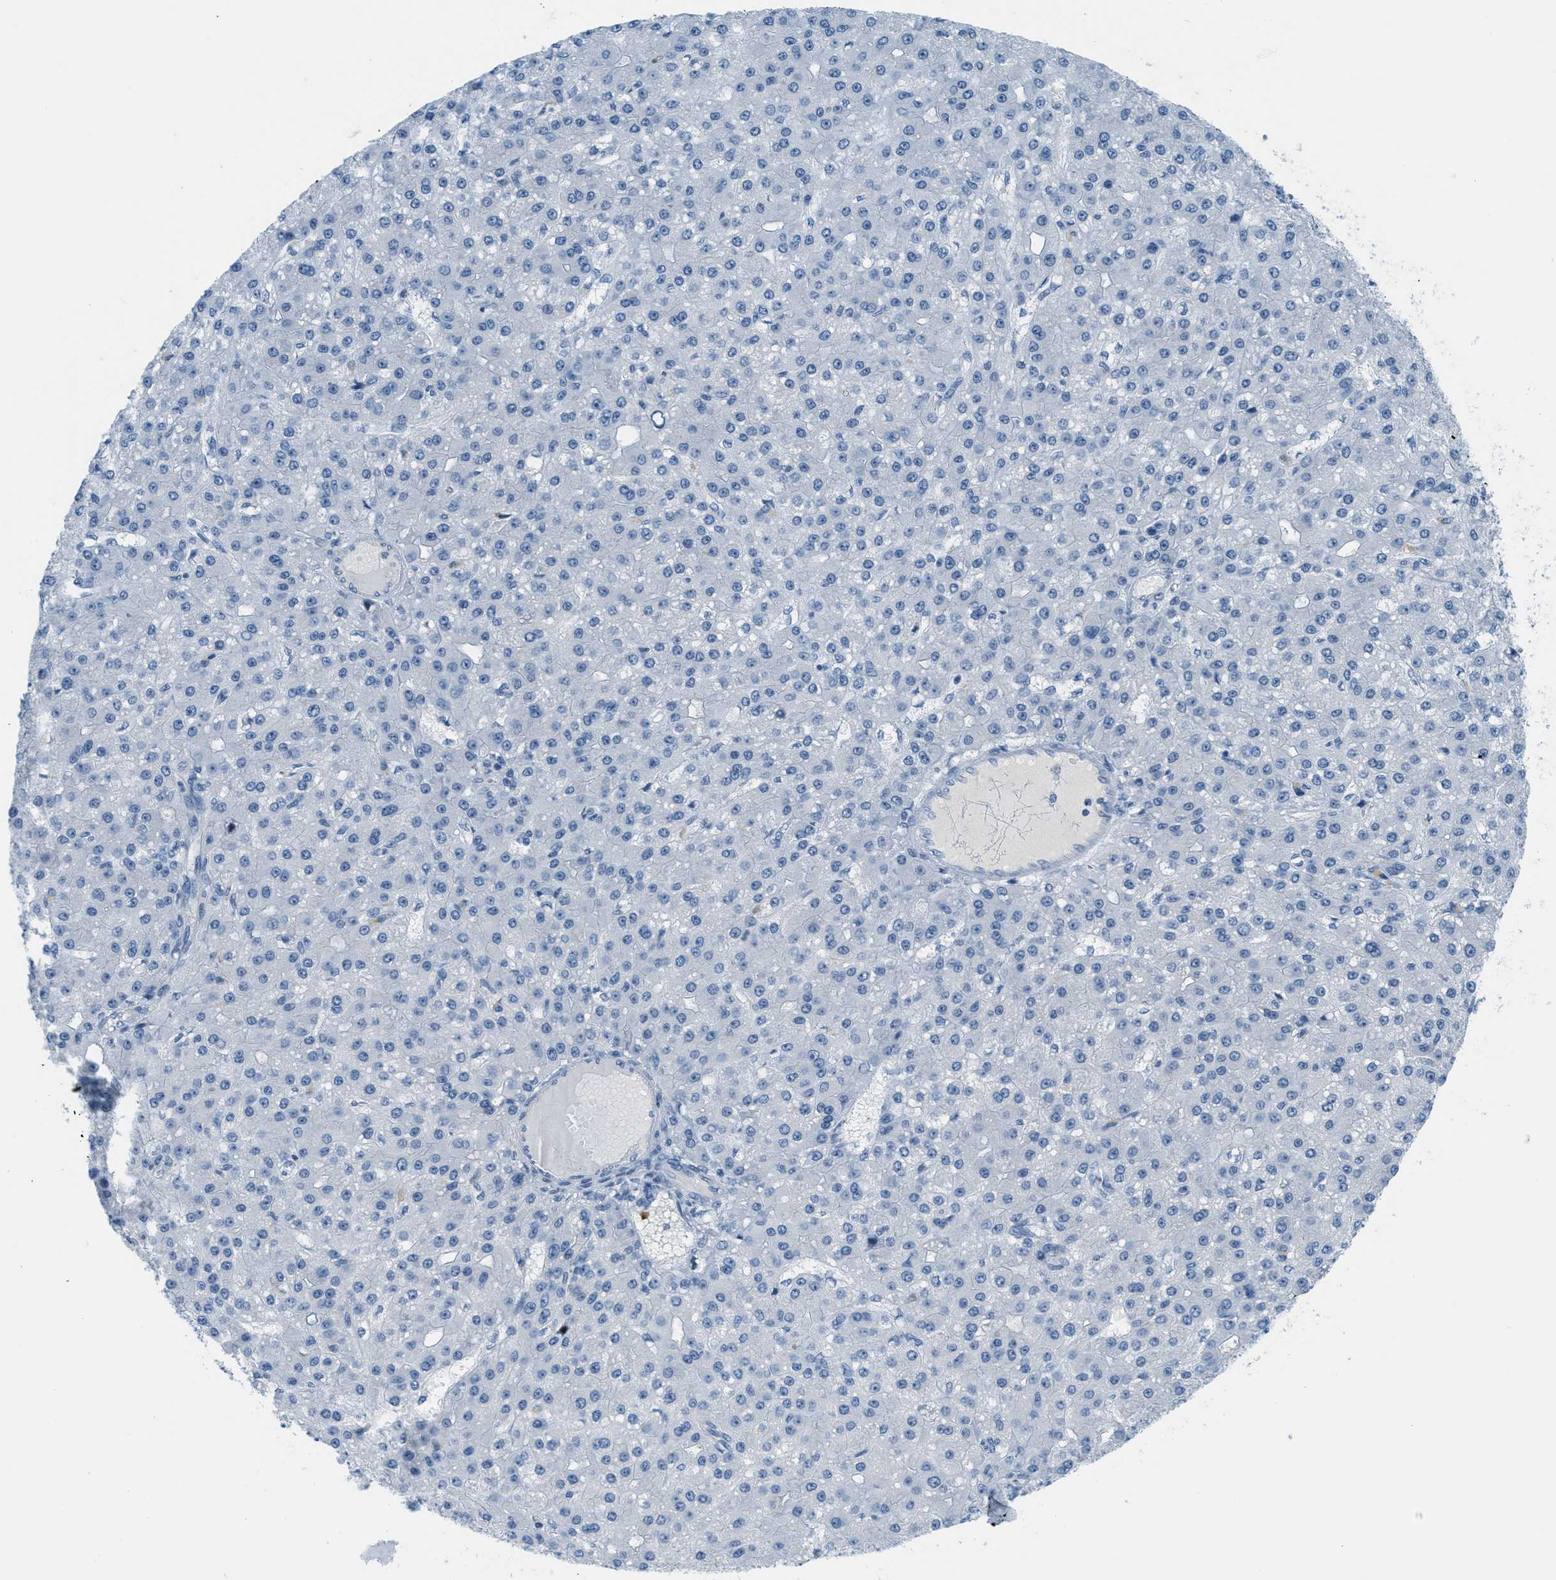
{"staining": {"intensity": "negative", "quantity": "none", "location": "none"}, "tissue": "liver cancer", "cell_type": "Tumor cells", "image_type": "cancer", "snomed": [{"axis": "morphology", "description": "Carcinoma, Hepatocellular, NOS"}, {"axis": "topography", "description": "Liver"}], "caption": "Immunohistochemistry (IHC) histopathology image of human hepatocellular carcinoma (liver) stained for a protein (brown), which displays no expression in tumor cells. (Brightfield microscopy of DAB (3,3'-diaminobenzidine) IHC at high magnification).", "gene": "CYP4X1", "patient": {"sex": "male", "age": 67}}